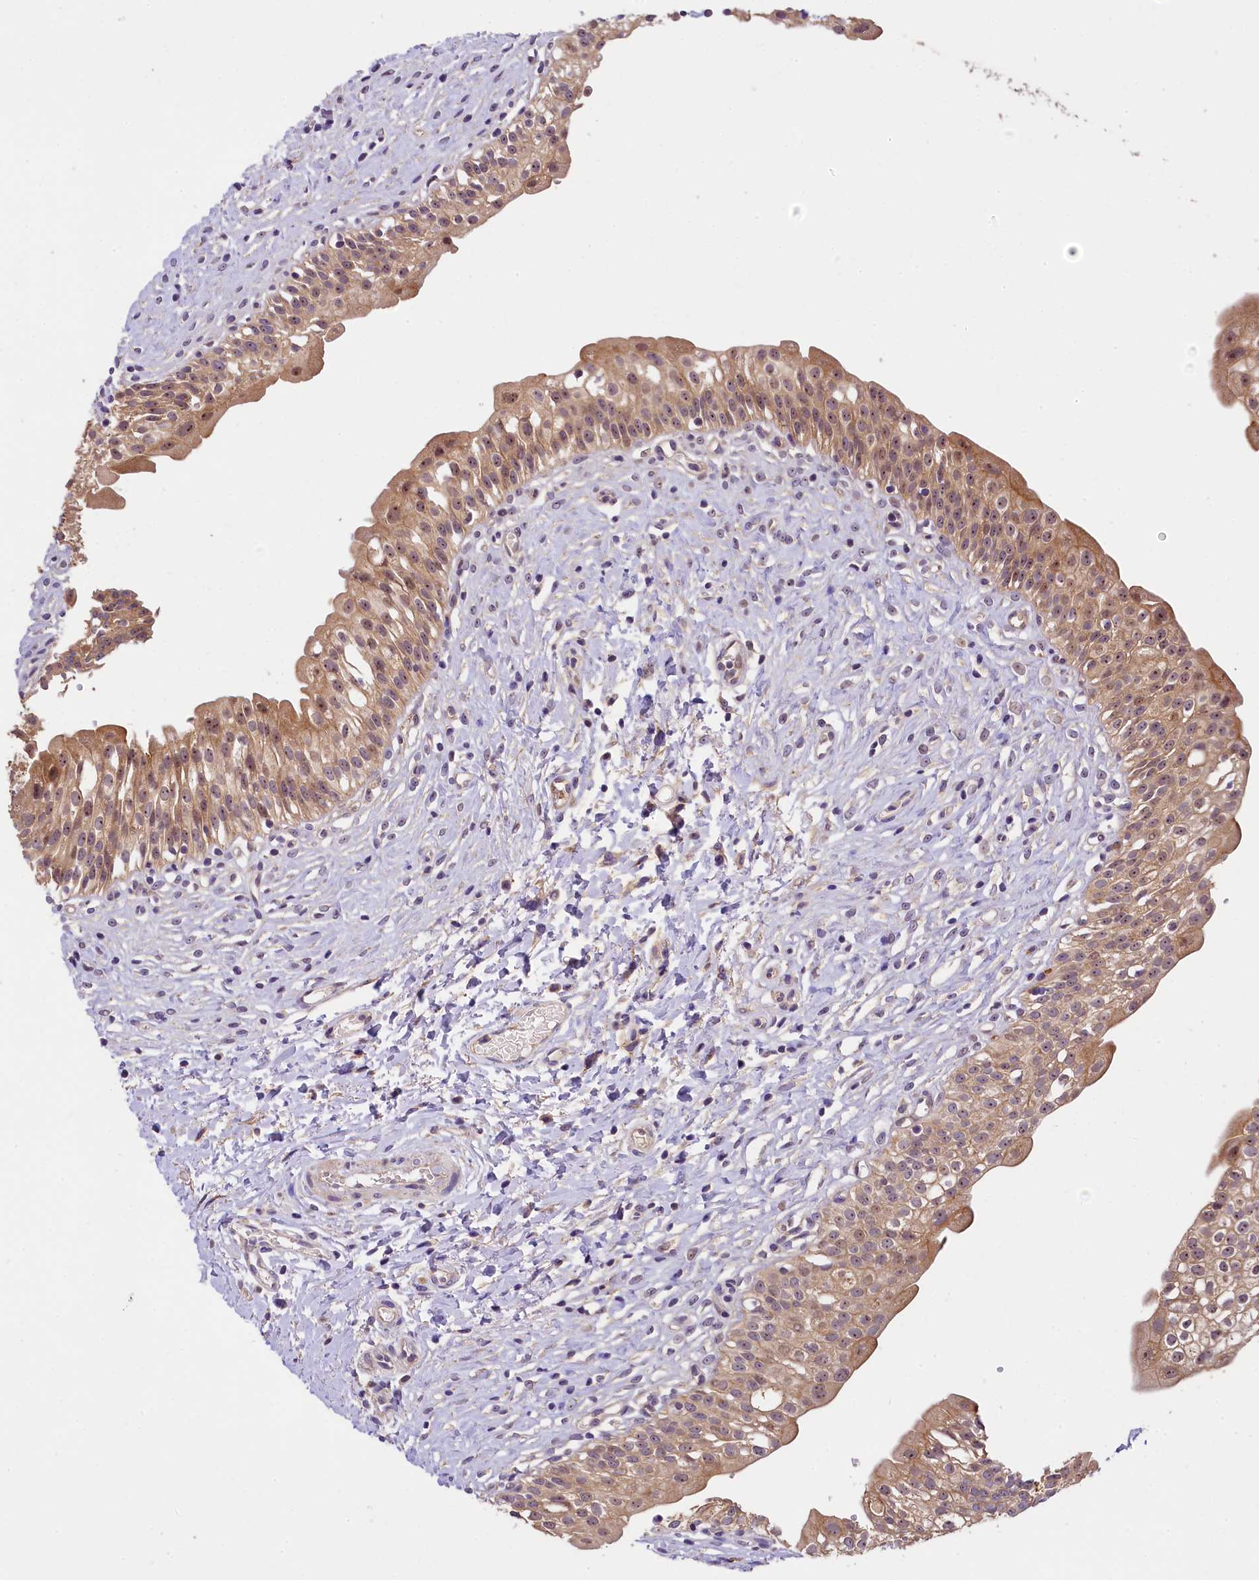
{"staining": {"intensity": "moderate", "quantity": "25%-75%", "location": "cytoplasmic/membranous,nuclear"}, "tissue": "urinary bladder", "cell_type": "Urothelial cells", "image_type": "normal", "snomed": [{"axis": "morphology", "description": "Normal tissue, NOS"}, {"axis": "topography", "description": "Urinary bladder"}], "caption": "Brown immunohistochemical staining in unremarkable urinary bladder shows moderate cytoplasmic/membranous,nuclear expression in approximately 25%-75% of urothelial cells. Immunohistochemistry stains the protein in brown and the nuclei are stained blue.", "gene": "UBXN6", "patient": {"sex": "male", "age": 51}}